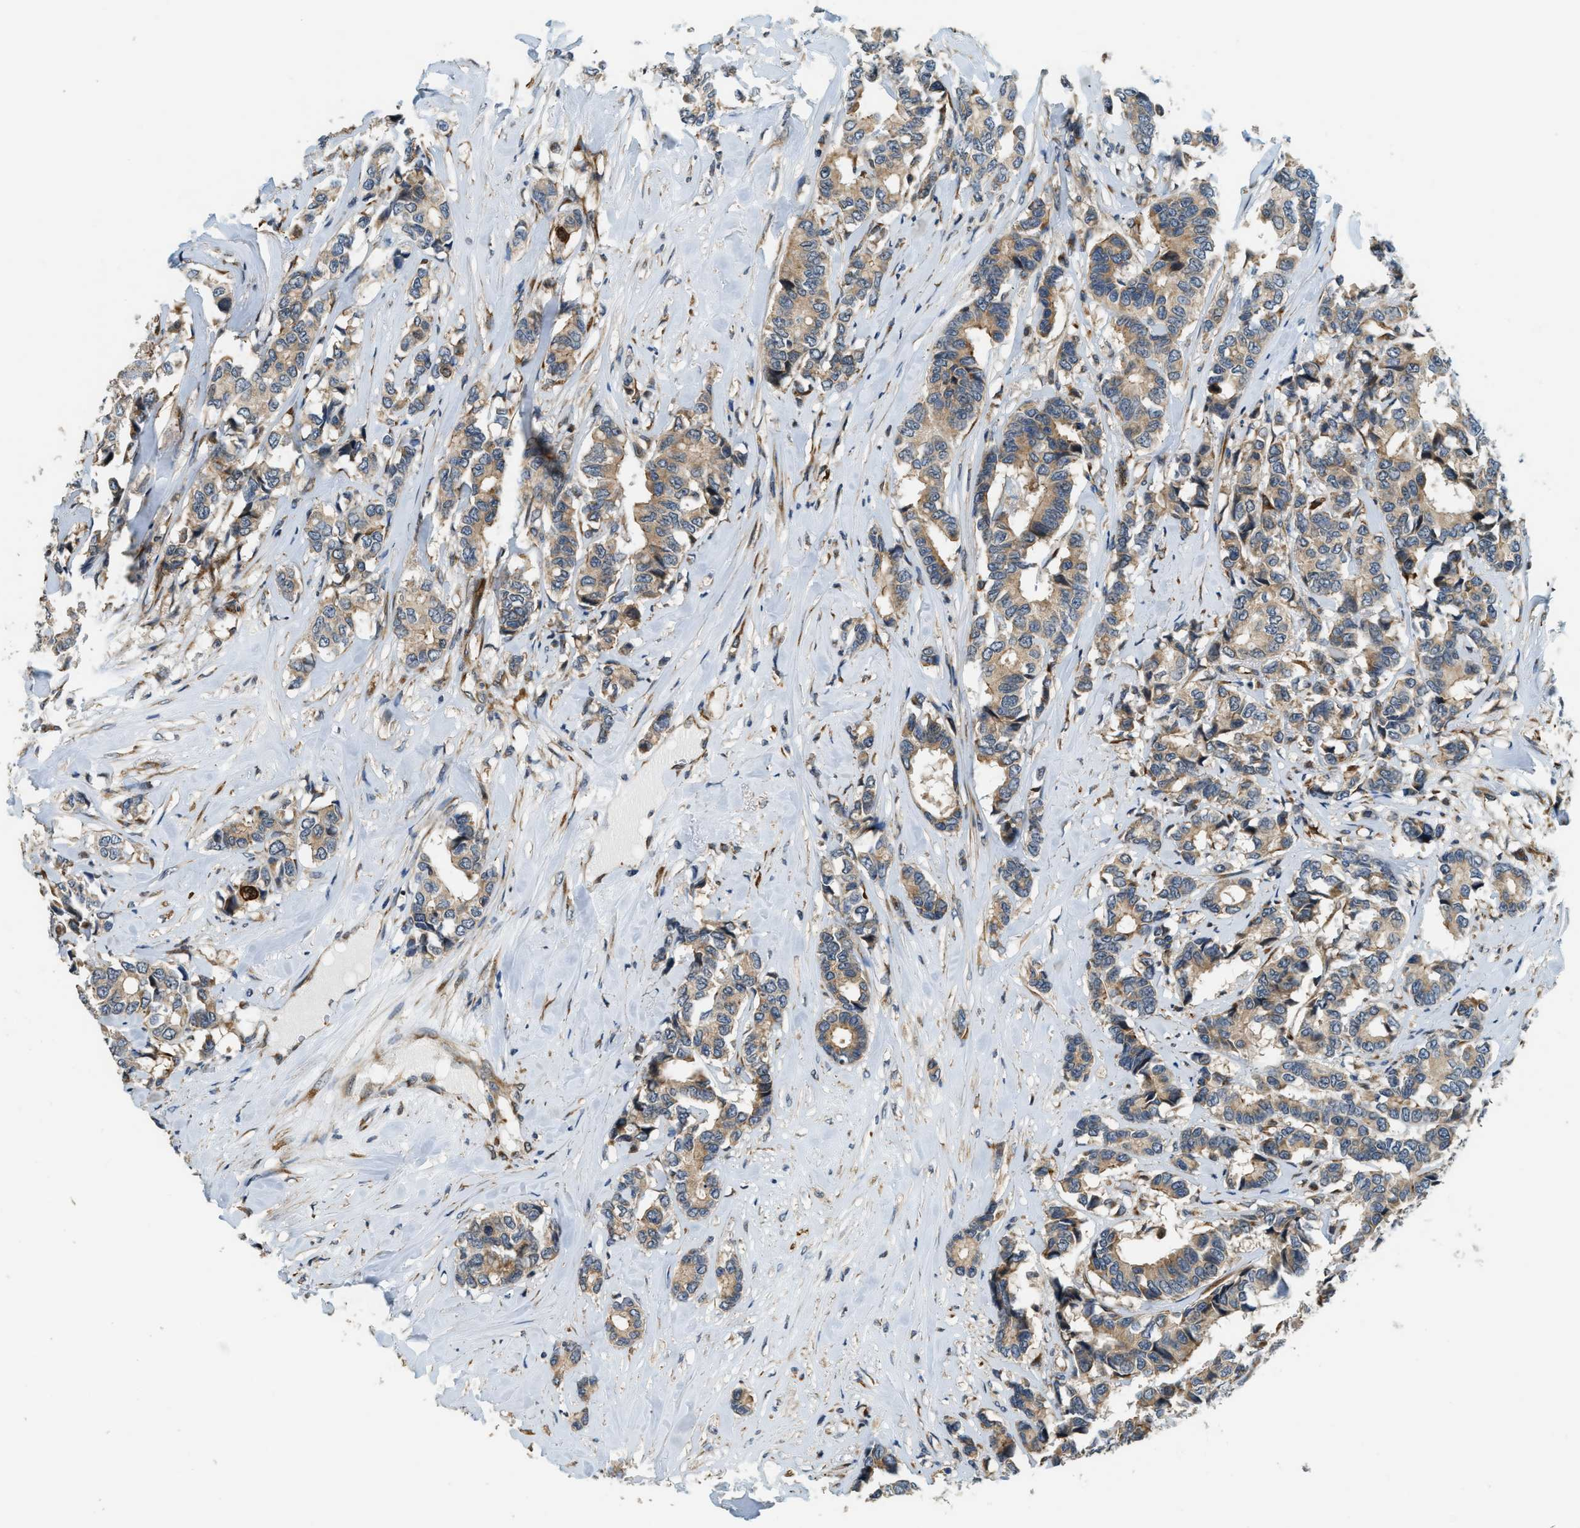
{"staining": {"intensity": "moderate", "quantity": "25%-75%", "location": "cytoplasmic/membranous"}, "tissue": "breast cancer", "cell_type": "Tumor cells", "image_type": "cancer", "snomed": [{"axis": "morphology", "description": "Duct carcinoma"}, {"axis": "topography", "description": "Breast"}], "caption": "Intraductal carcinoma (breast) stained for a protein exhibits moderate cytoplasmic/membranous positivity in tumor cells.", "gene": "ALOX12", "patient": {"sex": "female", "age": 87}}